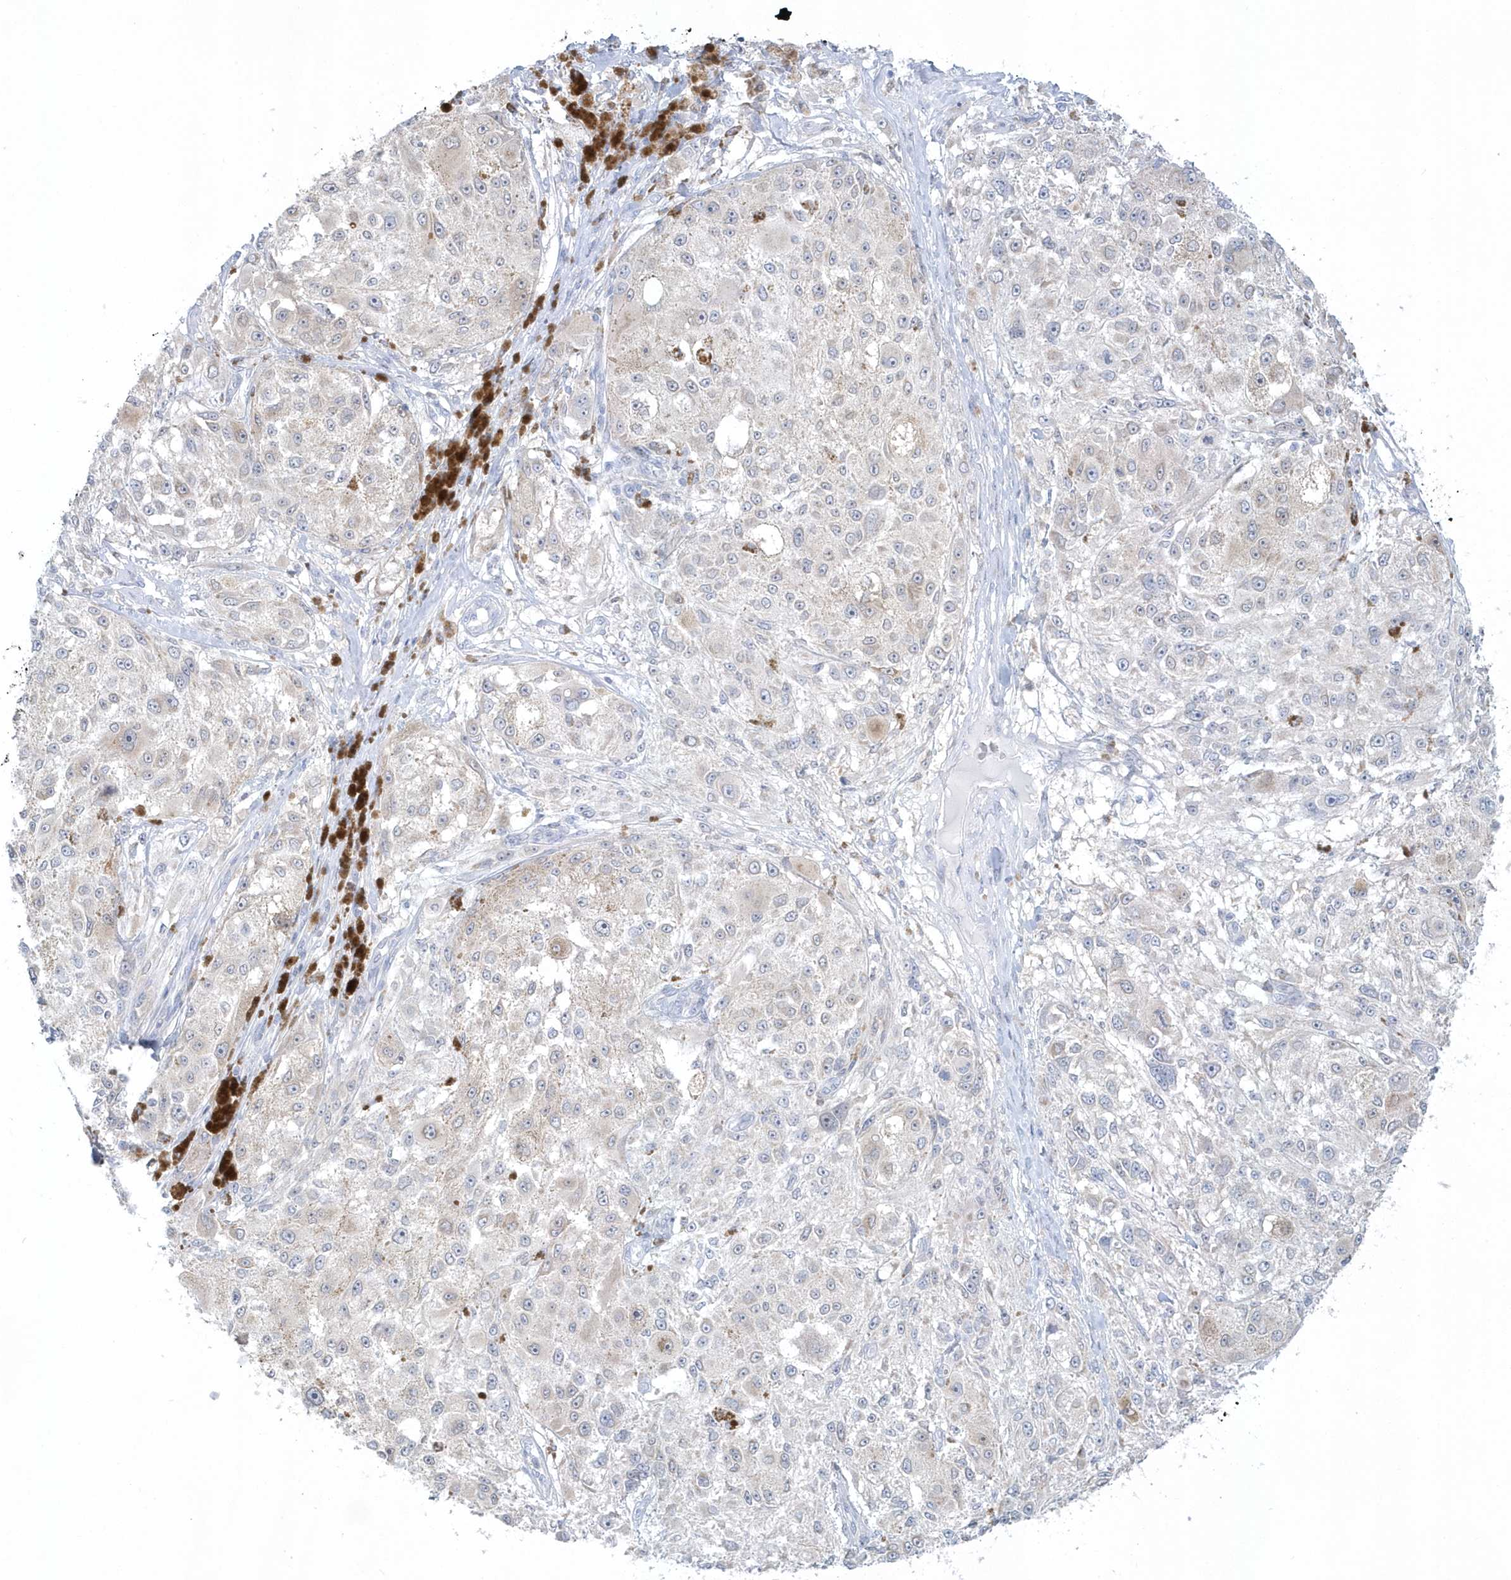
{"staining": {"intensity": "weak", "quantity": "<25%", "location": "cytoplasmic/membranous"}, "tissue": "melanoma", "cell_type": "Tumor cells", "image_type": "cancer", "snomed": [{"axis": "morphology", "description": "Necrosis, NOS"}, {"axis": "morphology", "description": "Malignant melanoma, NOS"}, {"axis": "topography", "description": "Skin"}], "caption": "Tumor cells are negative for protein expression in human malignant melanoma.", "gene": "PCBD1", "patient": {"sex": "female", "age": 87}}